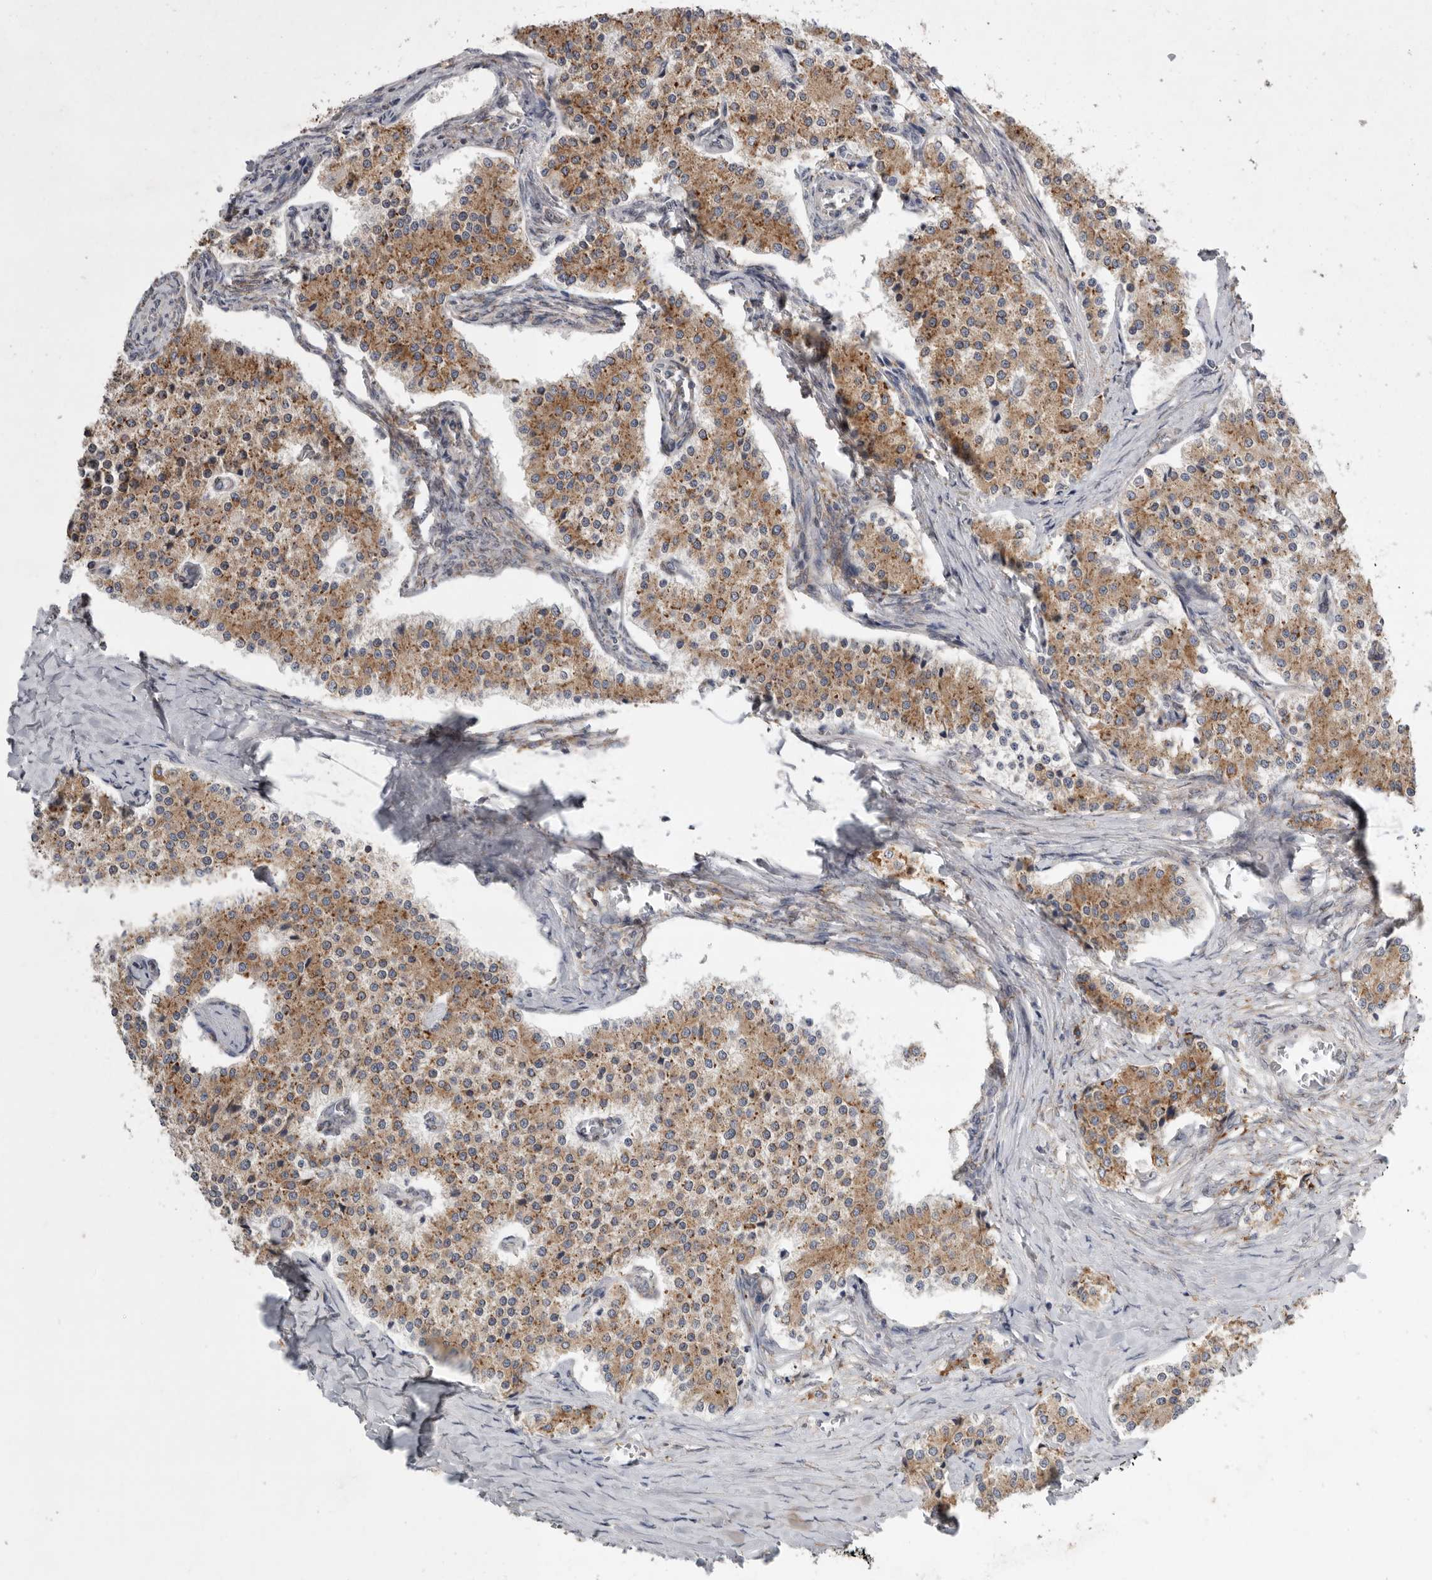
{"staining": {"intensity": "moderate", "quantity": ">75%", "location": "cytoplasmic/membranous"}, "tissue": "carcinoid", "cell_type": "Tumor cells", "image_type": "cancer", "snomed": [{"axis": "morphology", "description": "Carcinoid, malignant, NOS"}, {"axis": "topography", "description": "Colon"}], "caption": "Brown immunohistochemical staining in carcinoid (malignant) demonstrates moderate cytoplasmic/membranous staining in approximately >75% of tumor cells.", "gene": "GANAB", "patient": {"sex": "female", "age": 52}}